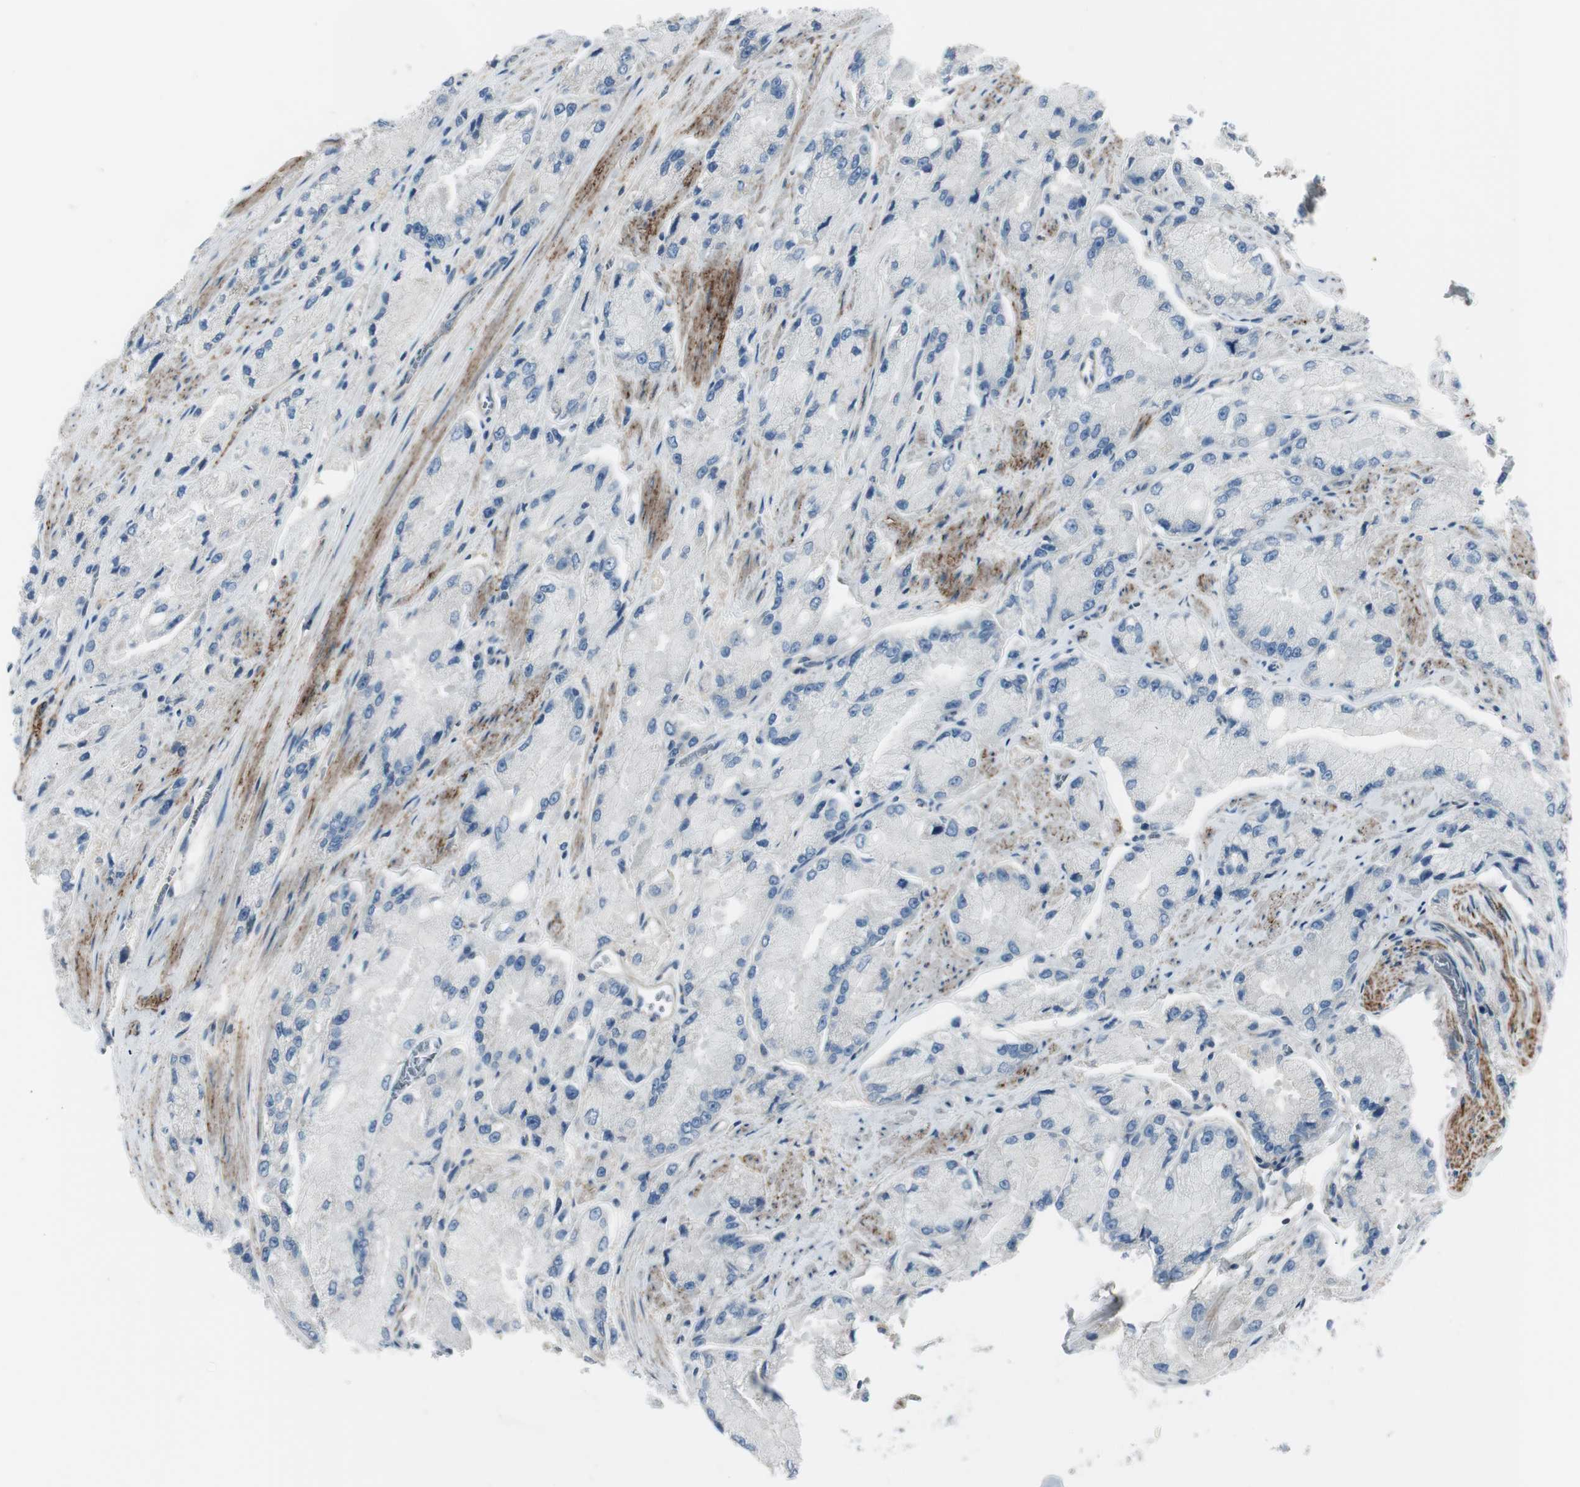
{"staining": {"intensity": "negative", "quantity": "none", "location": "none"}, "tissue": "prostate cancer", "cell_type": "Tumor cells", "image_type": "cancer", "snomed": [{"axis": "morphology", "description": "Adenocarcinoma, High grade"}, {"axis": "topography", "description": "Prostate"}], "caption": "The IHC image has no significant expression in tumor cells of adenocarcinoma (high-grade) (prostate) tissue.", "gene": "CACNA2D1", "patient": {"sex": "male", "age": 58}}